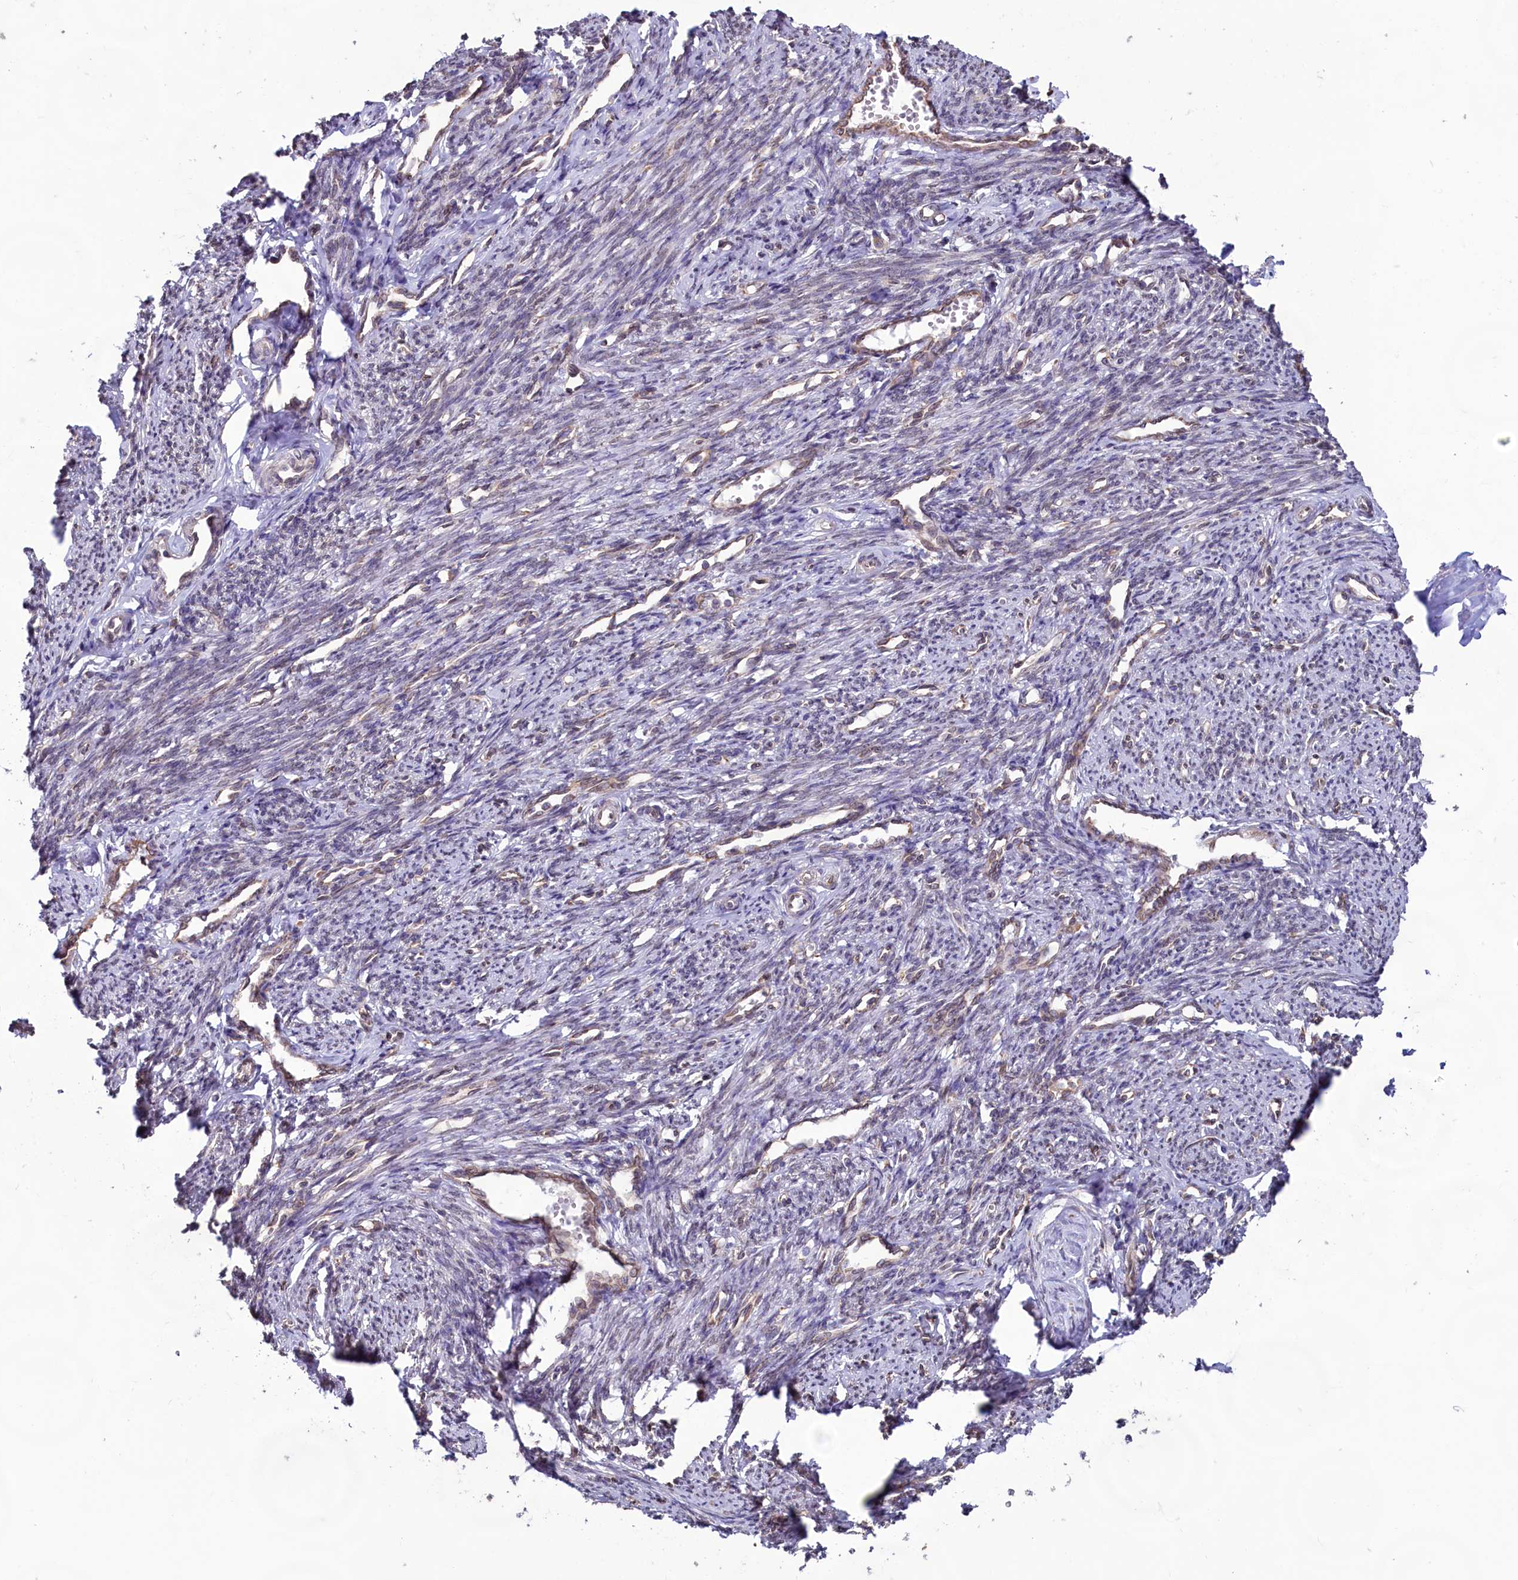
{"staining": {"intensity": "moderate", "quantity": "25%-75%", "location": "cytoplasmic/membranous"}, "tissue": "smooth muscle", "cell_type": "Smooth muscle cells", "image_type": "normal", "snomed": [{"axis": "morphology", "description": "Normal tissue, NOS"}, {"axis": "topography", "description": "Smooth muscle"}, {"axis": "topography", "description": "Uterus"}], "caption": "IHC (DAB (3,3'-diaminobenzidine)) staining of unremarkable smooth muscle demonstrates moderate cytoplasmic/membranous protein positivity in approximately 25%-75% of smooth muscle cells. The protein is shown in brown color, while the nuclei are stained blue.", "gene": "TBC1D19", "patient": {"sex": "female", "age": 59}}